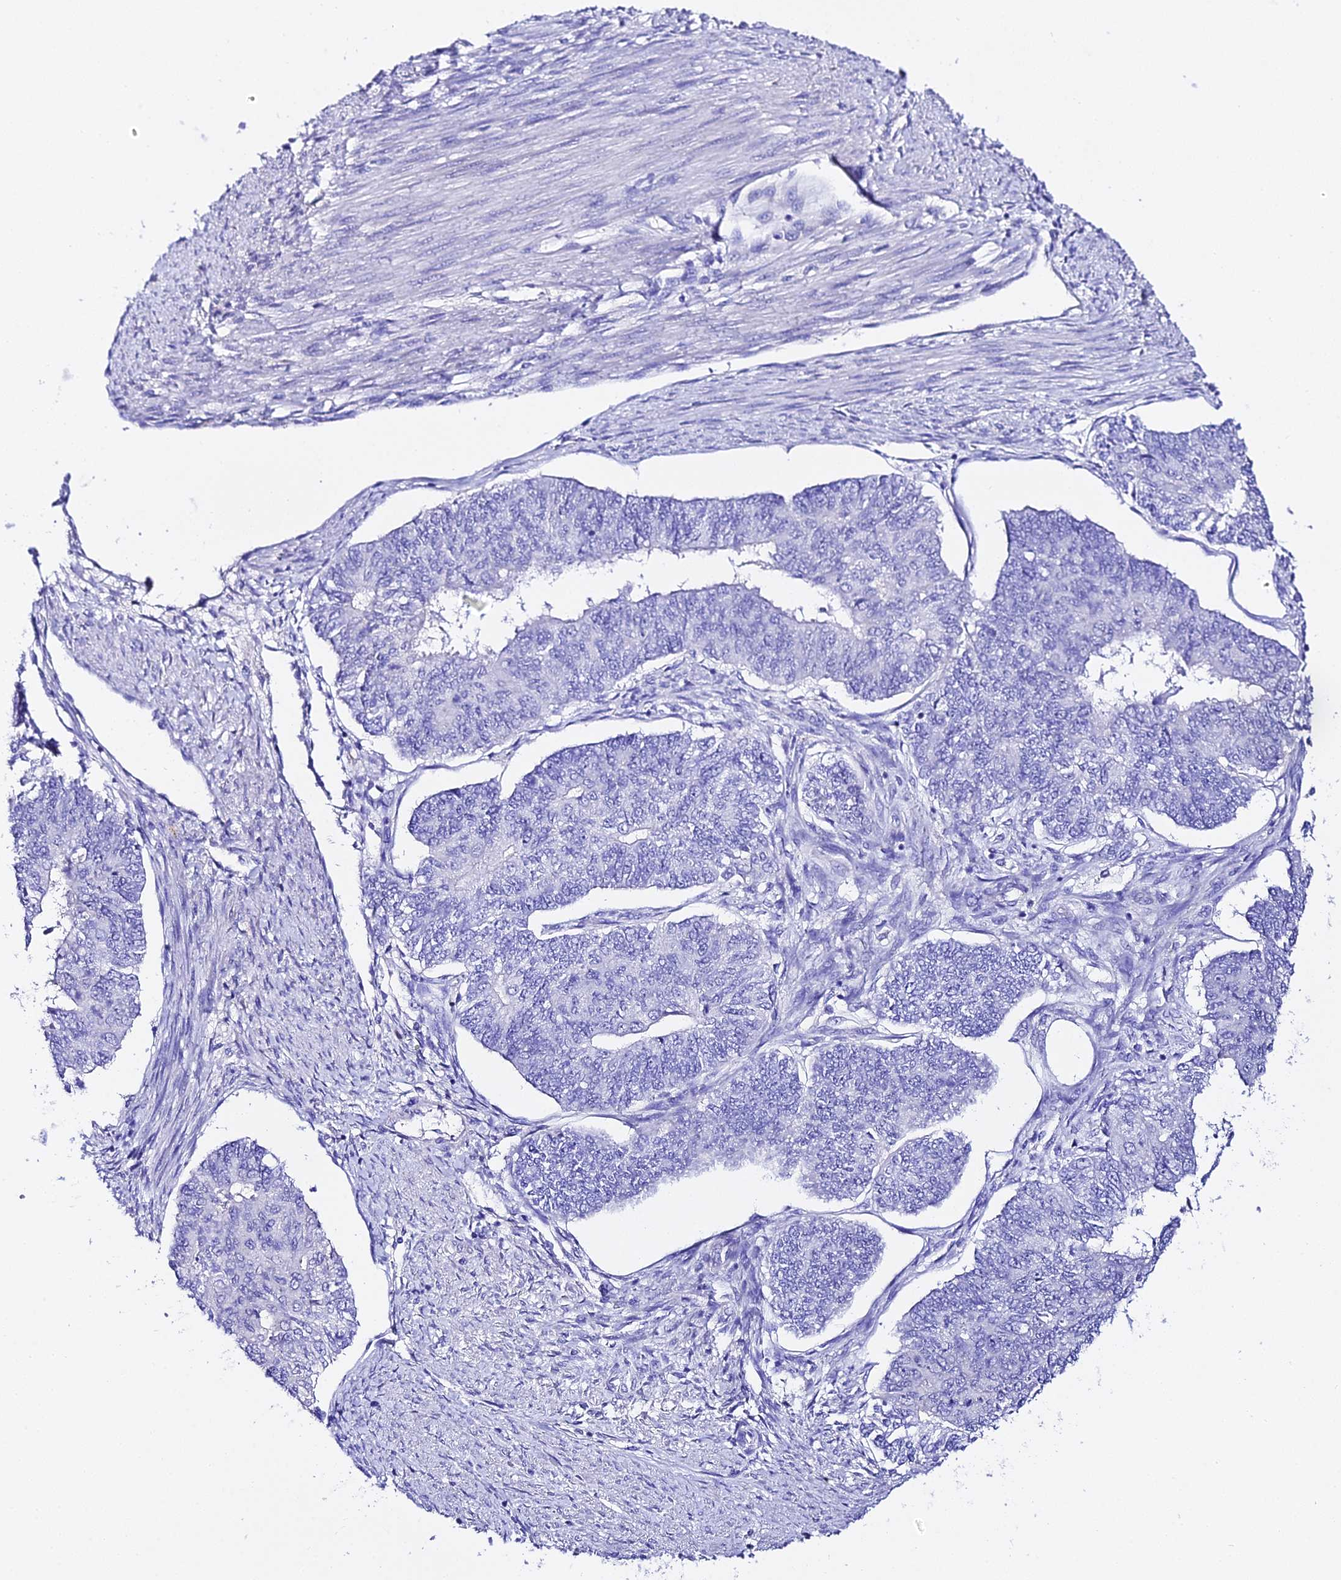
{"staining": {"intensity": "negative", "quantity": "none", "location": "none"}, "tissue": "endometrial cancer", "cell_type": "Tumor cells", "image_type": "cancer", "snomed": [{"axis": "morphology", "description": "Adenocarcinoma, NOS"}, {"axis": "topography", "description": "Endometrium"}], "caption": "This is a micrograph of immunohistochemistry staining of adenocarcinoma (endometrial), which shows no expression in tumor cells. The staining was performed using DAB (3,3'-diaminobenzidine) to visualize the protein expression in brown, while the nuclei were stained in blue with hematoxylin (Magnification: 20x).", "gene": "TMEM117", "patient": {"sex": "female", "age": 32}}